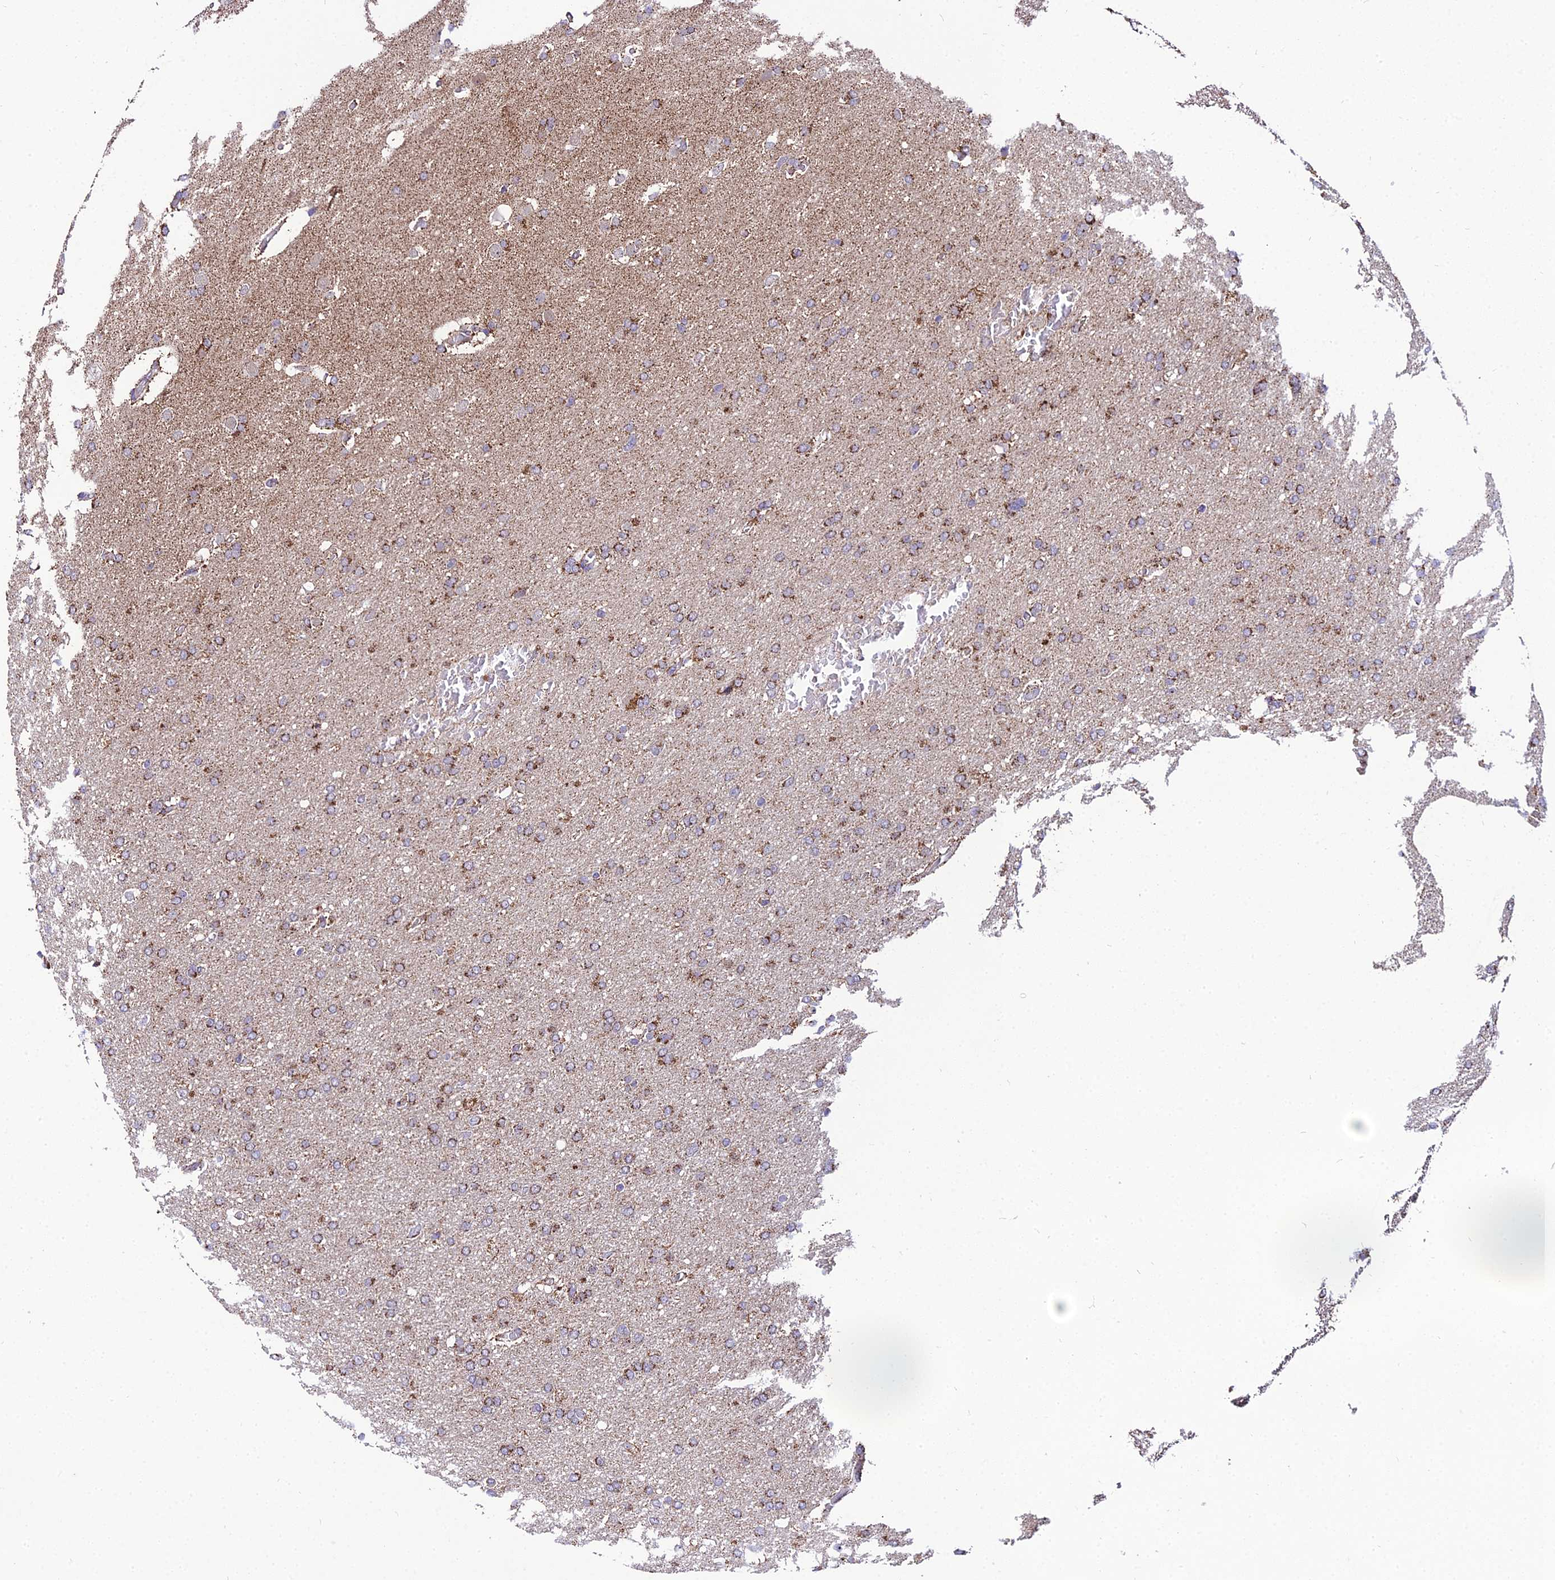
{"staining": {"intensity": "moderate", "quantity": ">75%", "location": "cytoplasmic/membranous"}, "tissue": "glioma", "cell_type": "Tumor cells", "image_type": "cancer", "snomed": [{"axis": "morphology", "description": "Glioma, malignant, High grade"}, {"axis": "topography", "description": "Cerebral cortex"}], "caption": "Immunohistochemistry (DAB) staining of glioma exhibits moderate cytoplasmic/membranous protein expression in approximately >75% of tumor cells.", "gene": "PSMD2", "patient": {"sex": "female", "age": 36}}